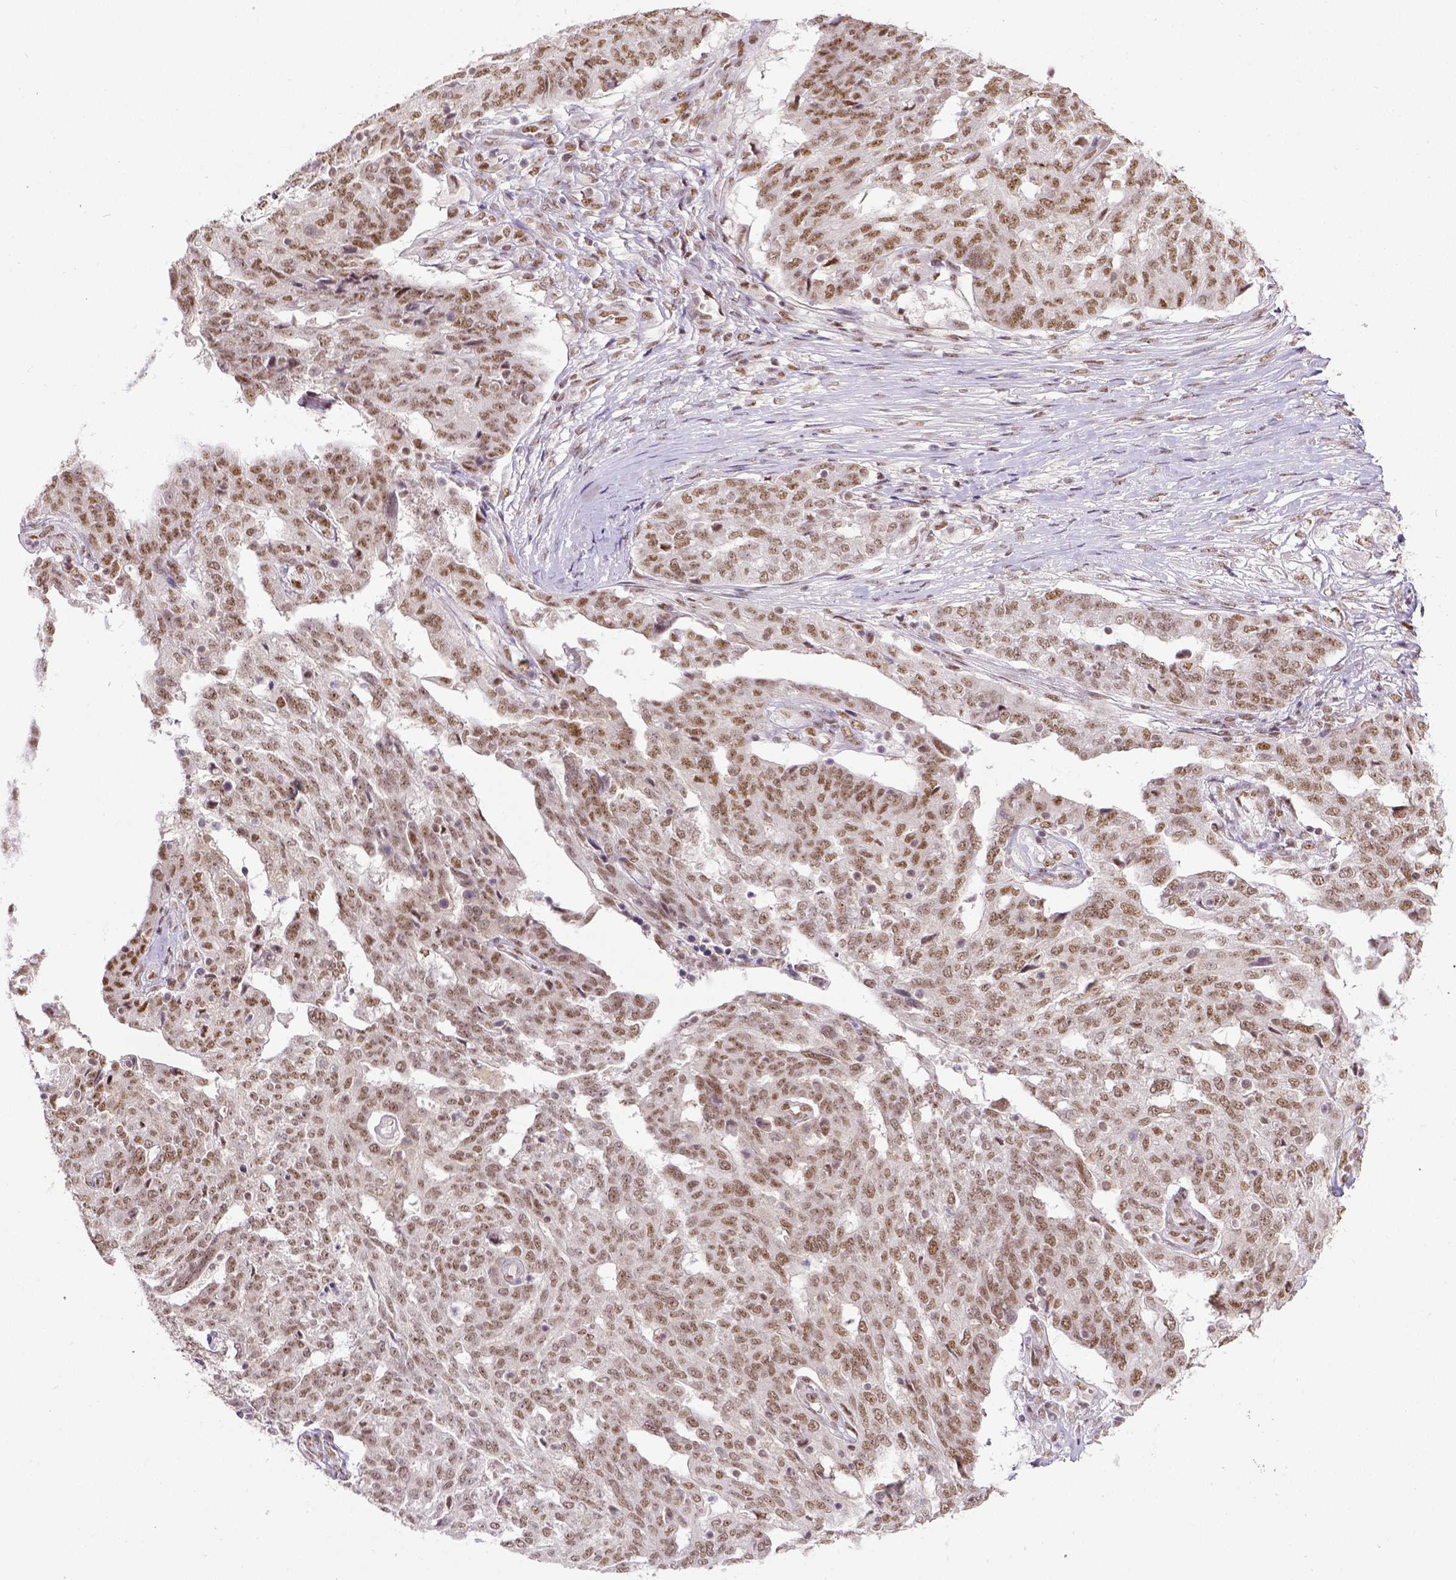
{"staining": {"intensity": "moderate", "quantity": ">75%", "location": "nuclear"}, "tissue": "ovarian cancer", "cell_type": "Tumor cells", "image_type": "cancer", "snomed": [{"axis": "morphology", "description": "Cystadenocarcinoma, serous, NOS"}, {"axis": "topography", "description": "Ovary"}], "caption": "Protein expression by immunohistochemistry (IHC) demonstrates moderate nuclear expression in approximately >75% of tumor cells in ovarian serous cystadenocarcinoma. Immunohistochemistry stains the protein in brown and the nuclei are stained blue.", "gene": "ERCC1", "patient": {"sex": "female", "age": 67}}